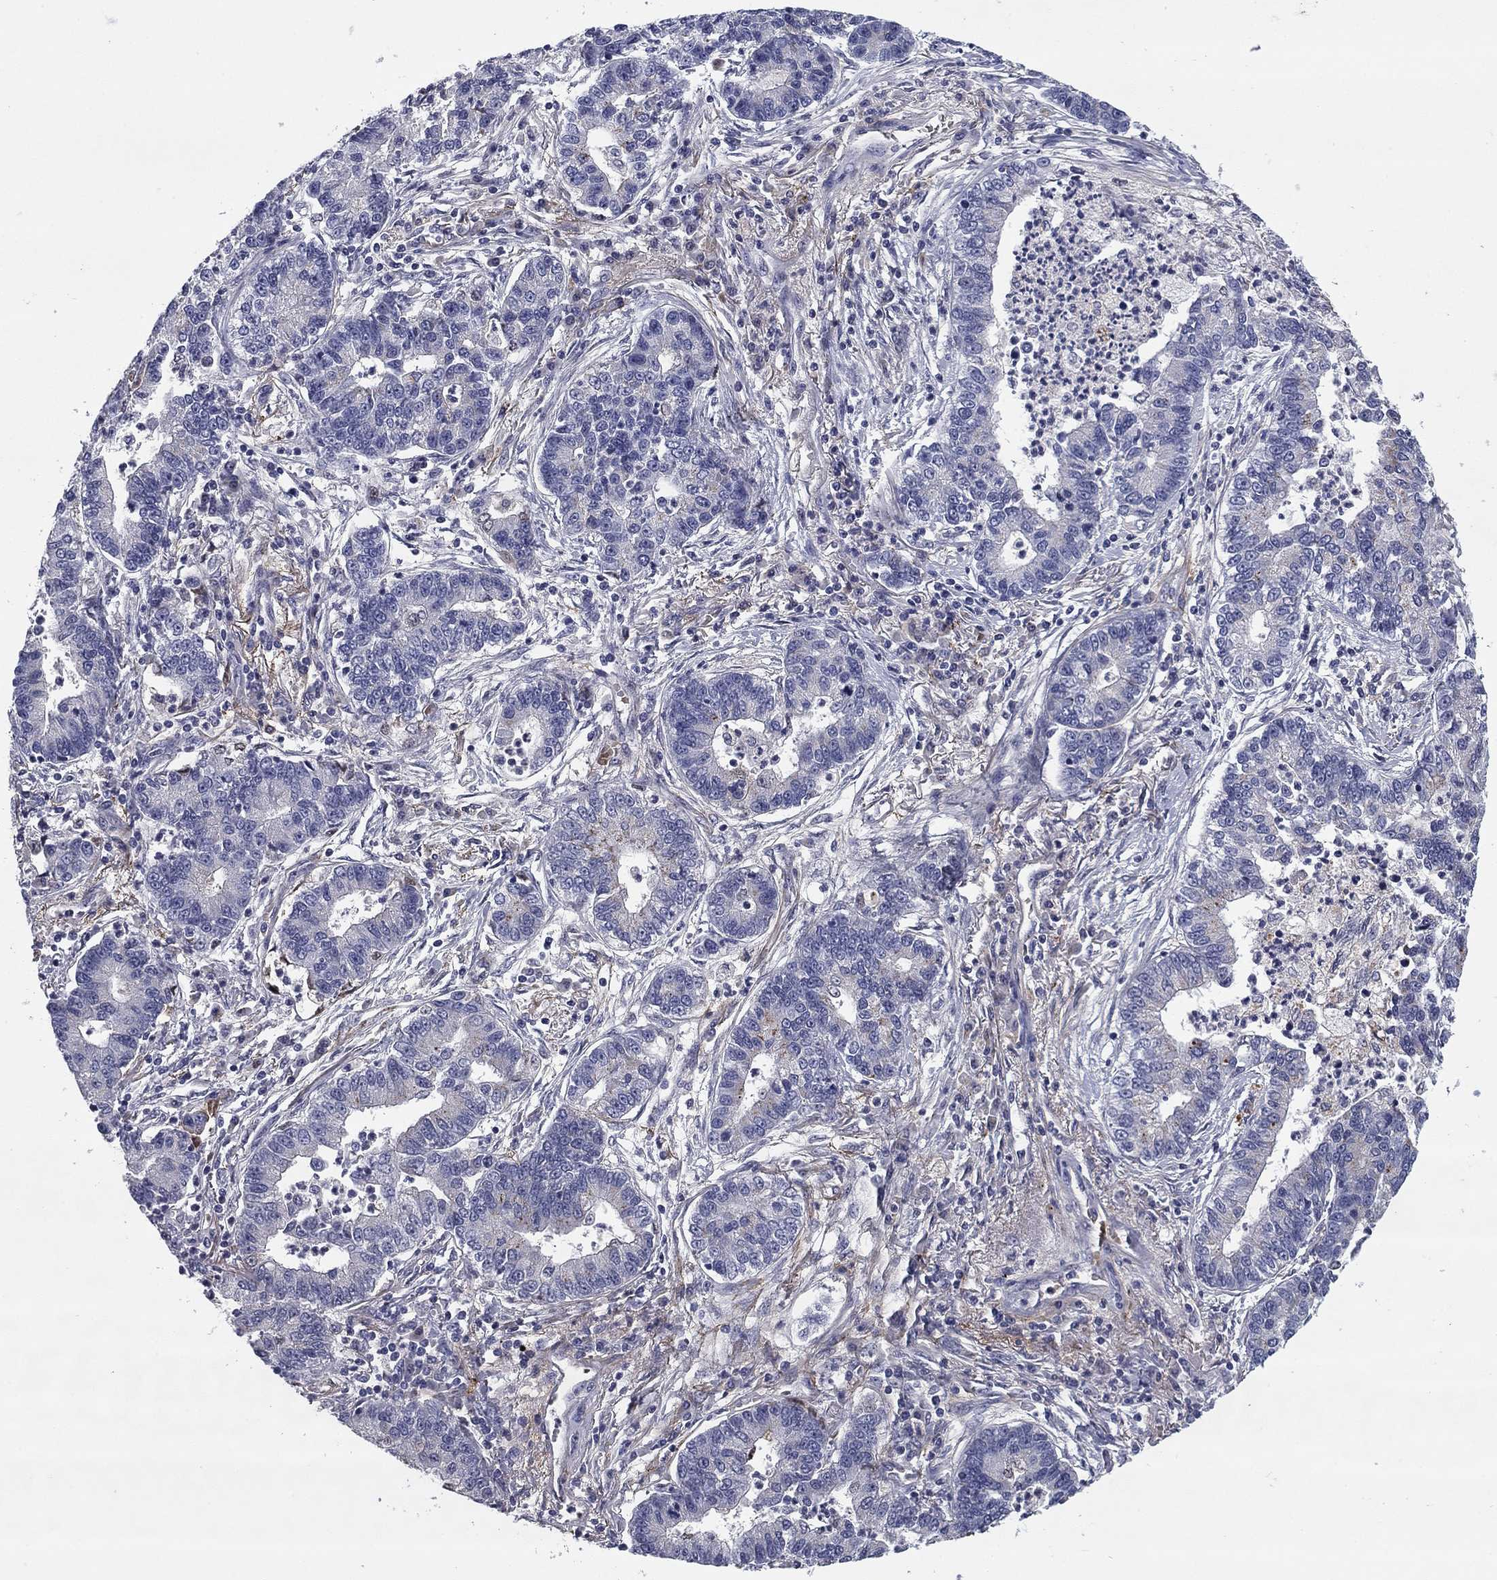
{"staining": {"intensity": "negative", "quantity": "none", "location": "none"}, "tissue": "lung cancer", "cell_type": "Tumor cells", "image_type": "cancer", "snomed": [{"axis": "morphology", "description": "Adenocarcinoma, NOS"}, {"axis": "topography", "description": "Lung"}], "caption": "DAB (3,3'-diaminobenzidine) immunohistochemical staining of human lung adenocarcinoma exhibits no significant expression in tumor cells.", "gene": "REXO5", "patient": {"sex": "female", "age": 57}}